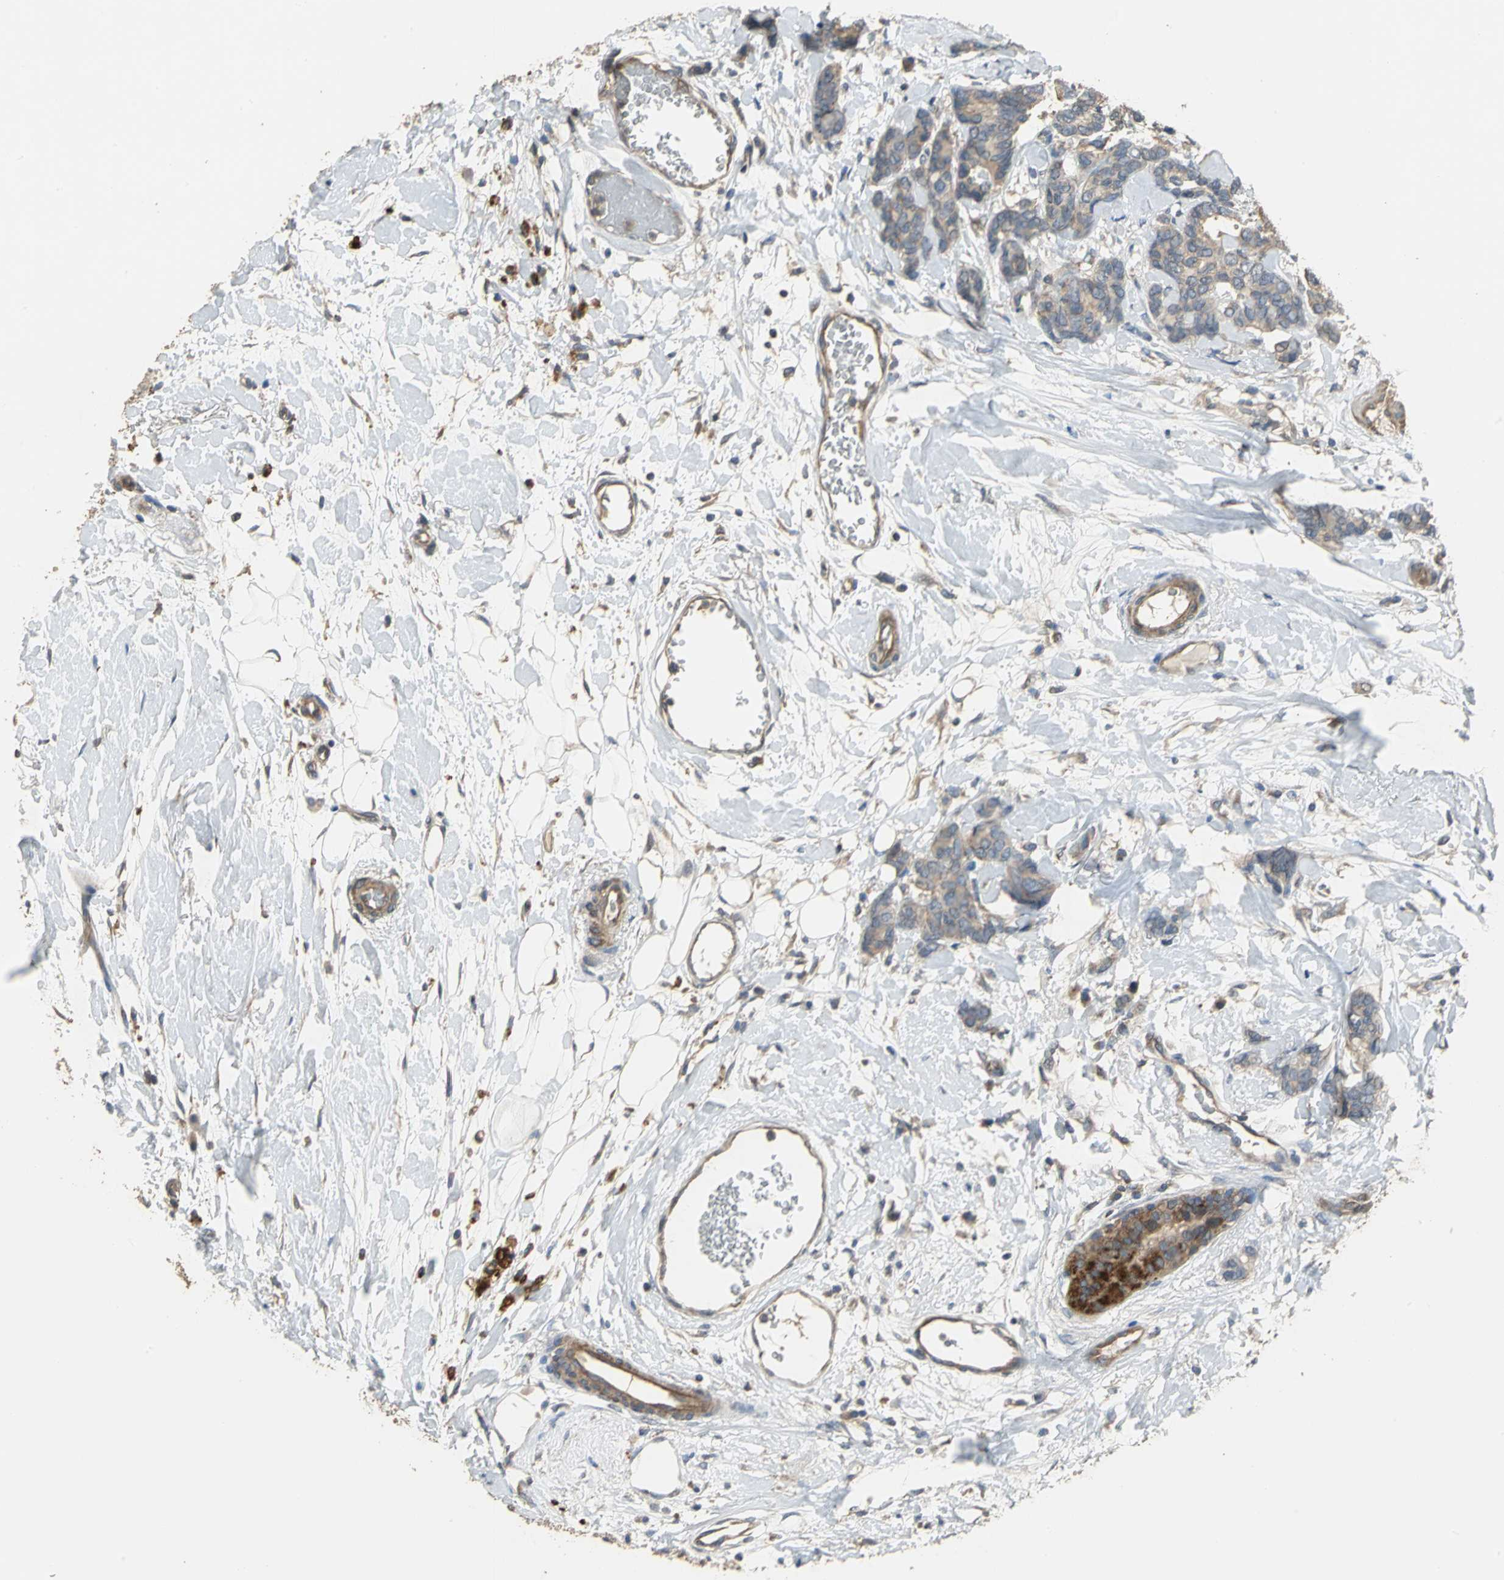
{"staining": {"intensity": "moderate", "quantity": ">75%", "location": "cytoplasmic/membranous"}, "tissue": "breast cancer", "cell_type": "Tumor cells", "image_type": "cancer", "snomed": [{"axis": "morphology", "description": "Duct carcinoma"}, {"axis": "topography", "description": "Breast"}], "caption": "Human breast invasive ductal carcinoma stained with a brown dye exhibits moderate cytoplasmic/membranous positive expression in about >75% of tumor cells.", "gene": "MET", "patient": {"sex": "female", "age": 87}}